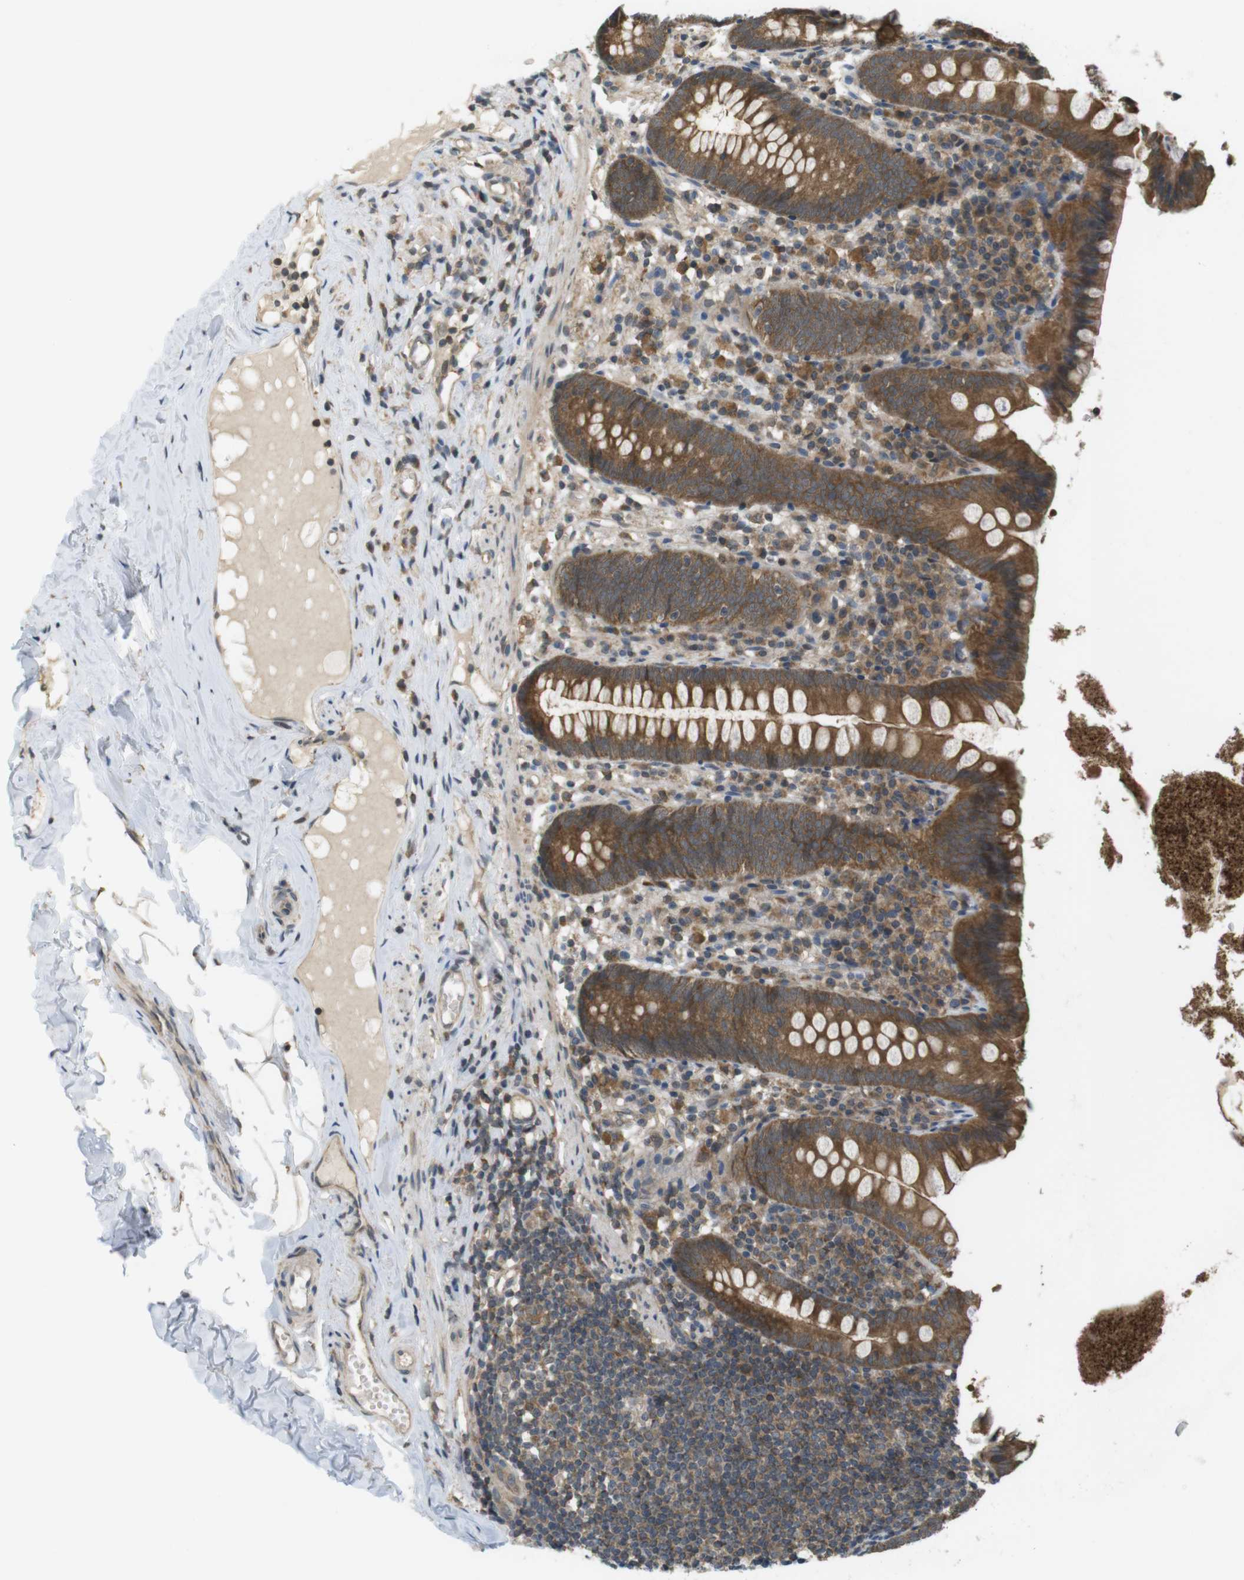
{"staining": {"intensity": "moderate", "quantity": ">75%", "location": "cytoplasmic/membranous"}, "tissue": "appendix", "cell_type": "Glandular cells", "image_type": "normal", "snomed": [{"axis": "morphology", "description": "Normal tissue, NOS"}, {"axis": "topography", "description": "Appendix"}], "caption": "IHC of benign appendix exhibits medium levels of moderate cytoplasmic/membranous positivity in approximately >75% of glandular cells. The protein is shown in brown color, while the nuclei are stained blue.", "gene": "RNF130", "patient": {"sex": "male", "age": 52}}